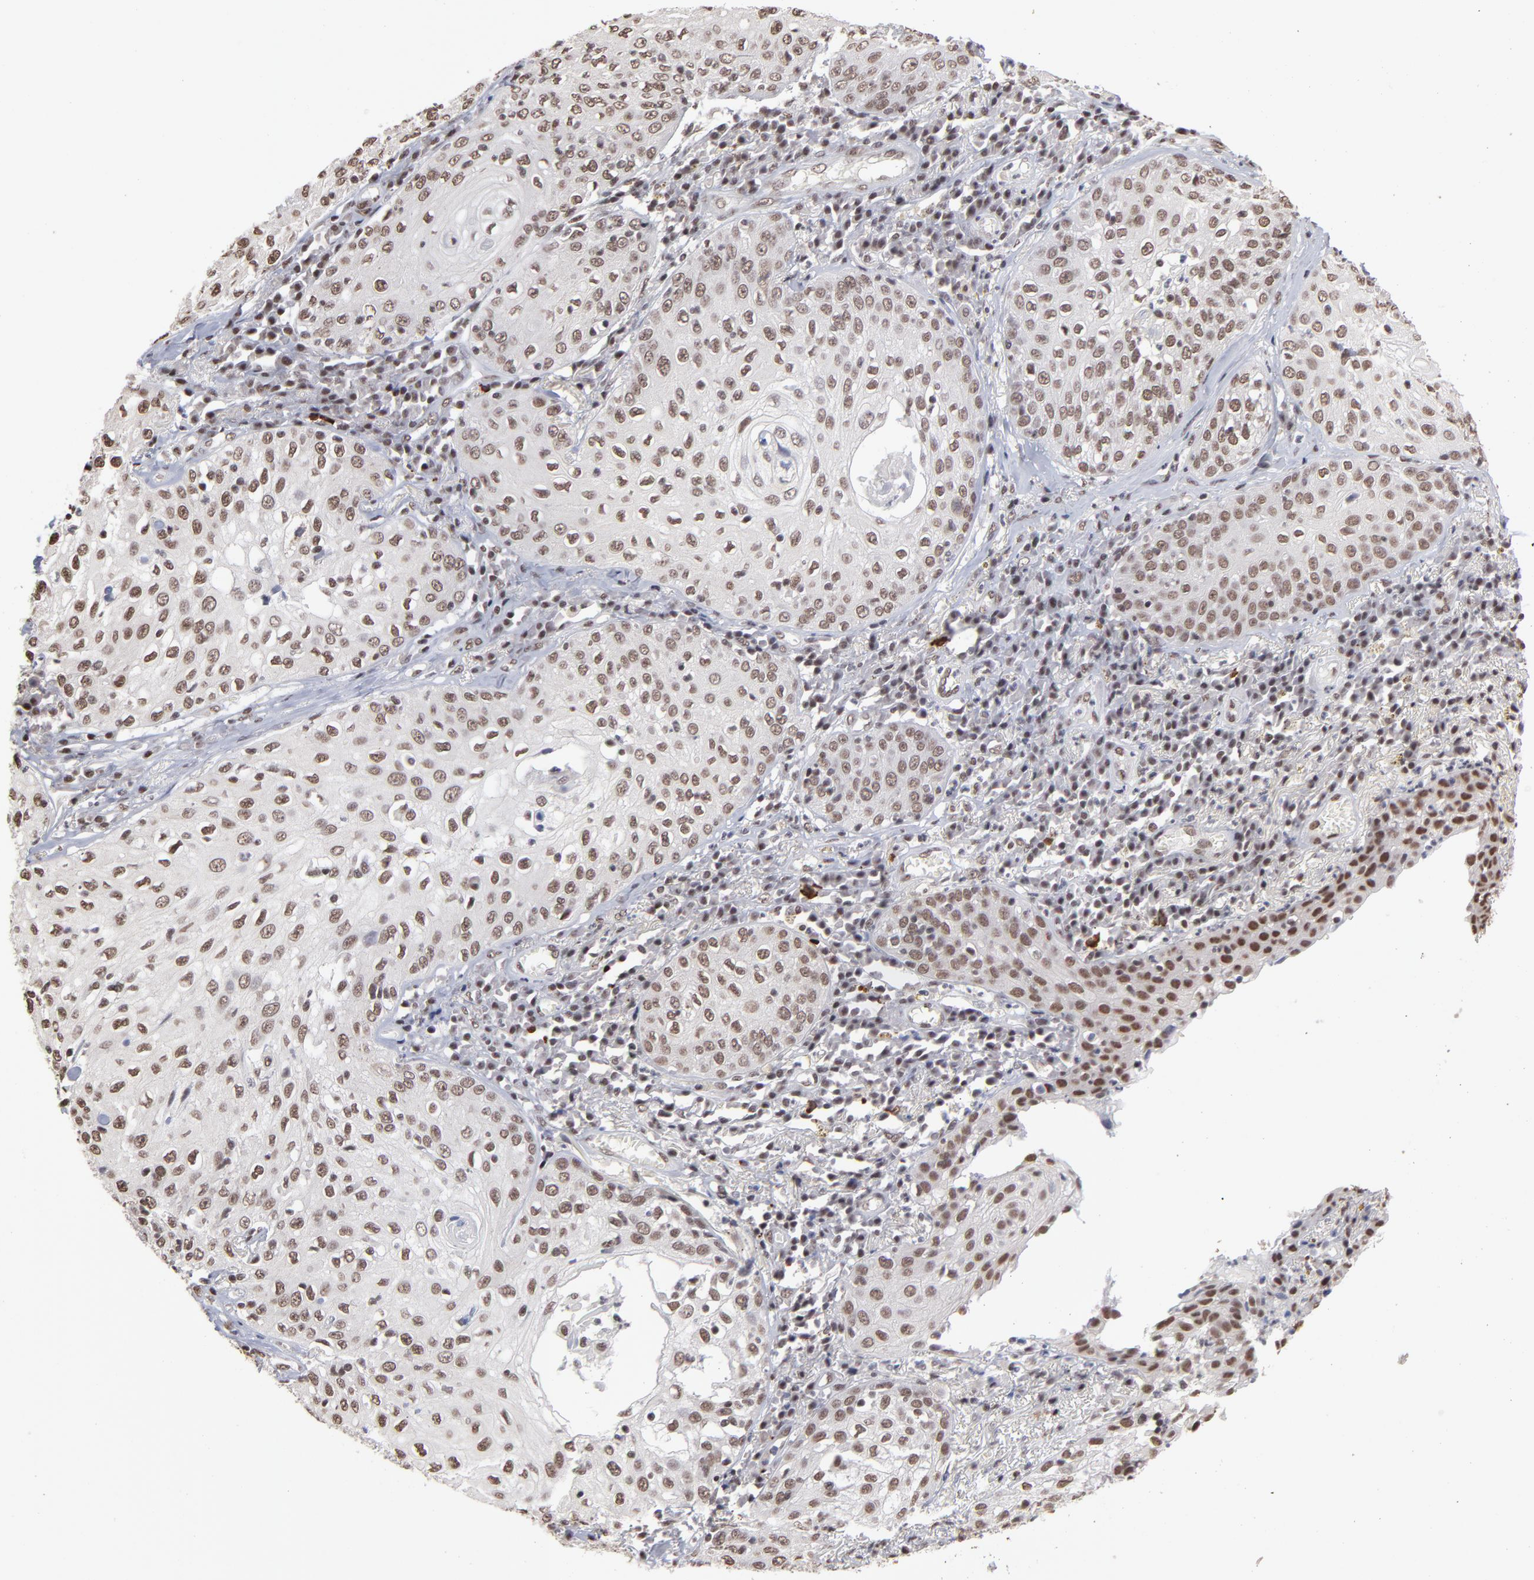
{"staining": {"intensity": "moderate", "quantity": ">75%", "location": "nuclear"}, "tissue": "skin cancer", "cell_type": "Tumor cells", "image_type": "cancer", "snomed": [{"axis": "morphology", "description": "Squamous cell carcinoma, NOS"}, {"axis": "topography", "description": "Skin"}], "caption": "A brown stain shows moderate nuclear staining of a protein in human skin cancer (squamous cell carcinoma) tumor cells.", "gene": "ZNF3", "patient": {"sex": "male", "age": 65}}